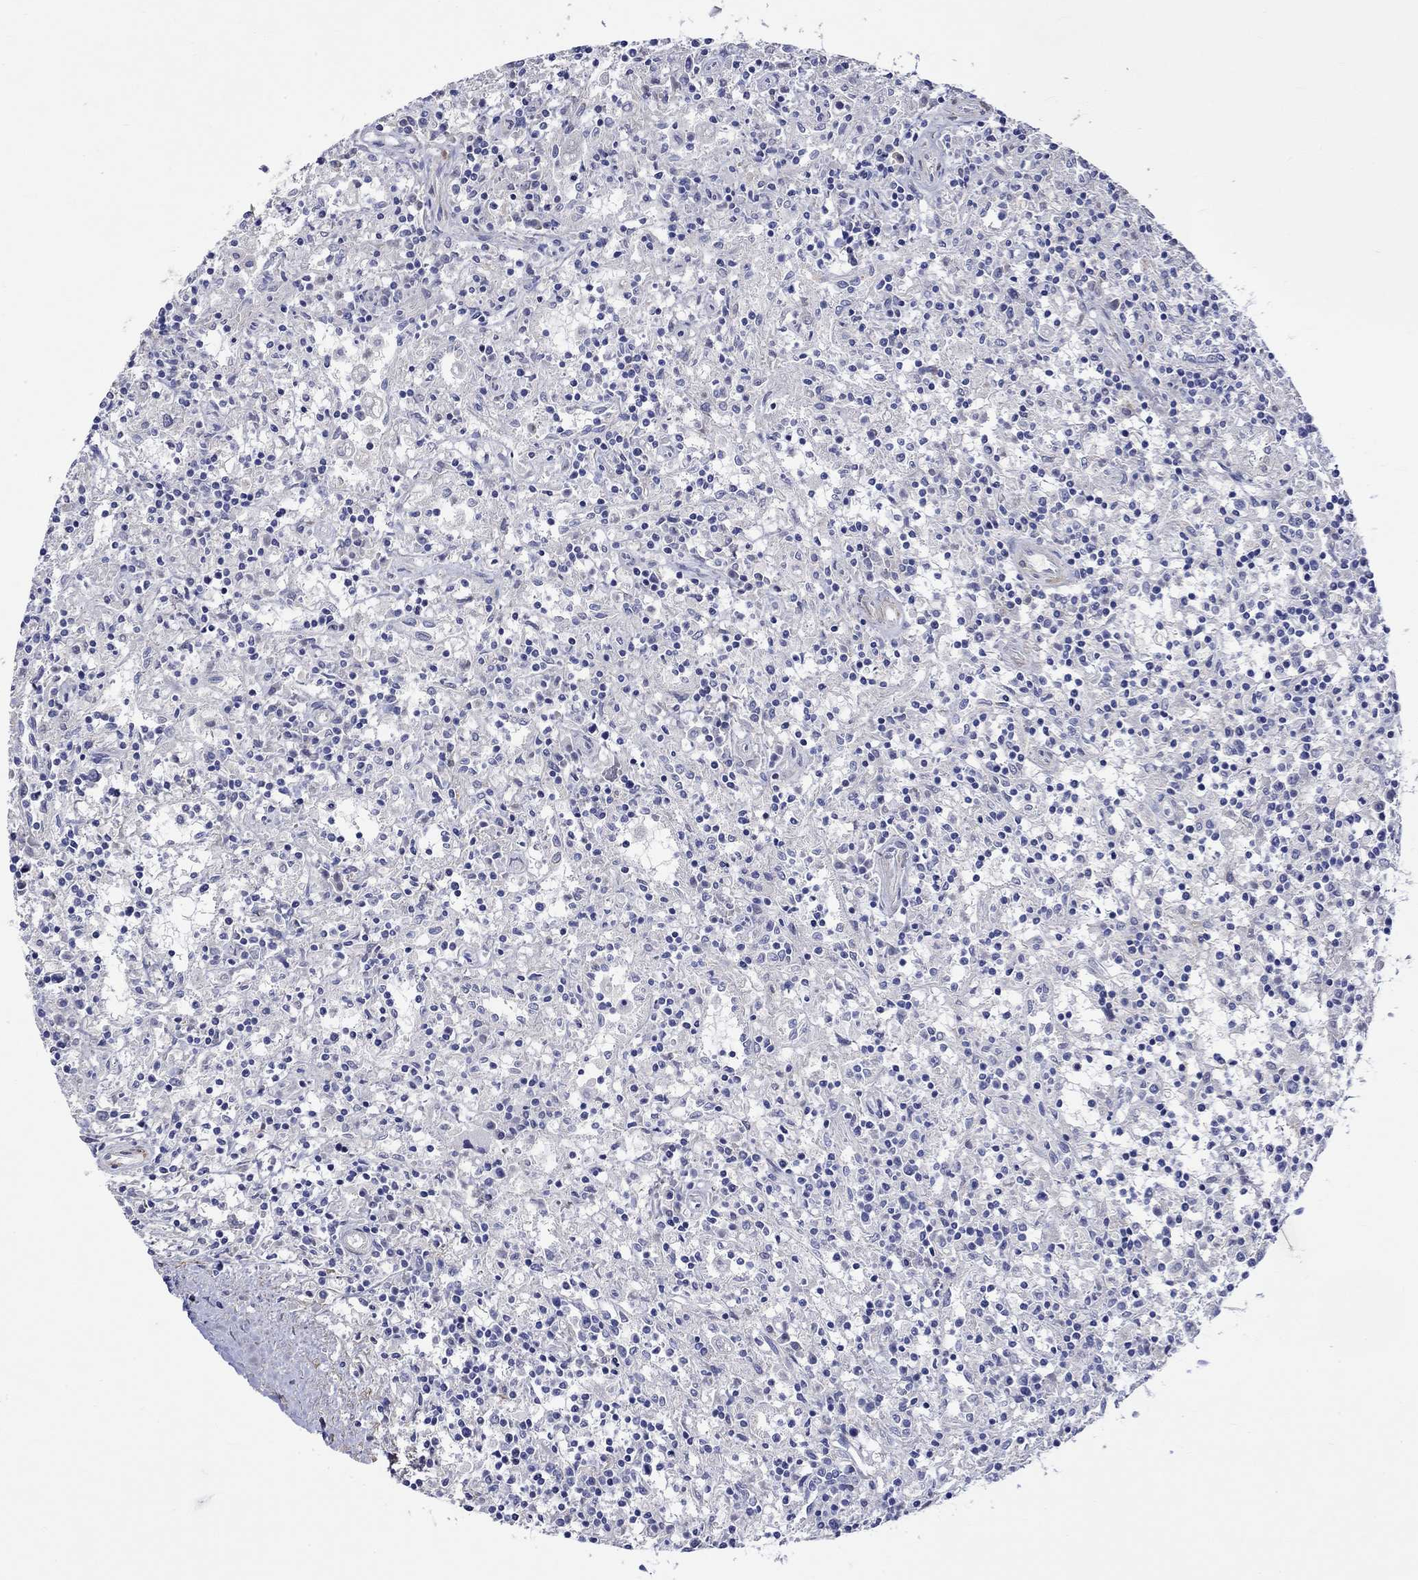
{"staining": {"intensity": "negative", "quantity": "none", "location": "none"}, "tissue": "lymphoma", "cell_type": "Tumor cells", "image_type": "cancer", "snomed": [{"axis": "morphology", "description": "Malignant lymphoma, non-Hodgkin's type, Low grade"}, {"axis": "topography", "description": "Spleen"}], "caption": "Immunohistochemical staining of malignant lymphoma, non-Hodgkin's type (low-grade) shows no significant positivity in tumor cells.", "gene": "CRYAB", "patient": {"sex": "male", "age": 62}}